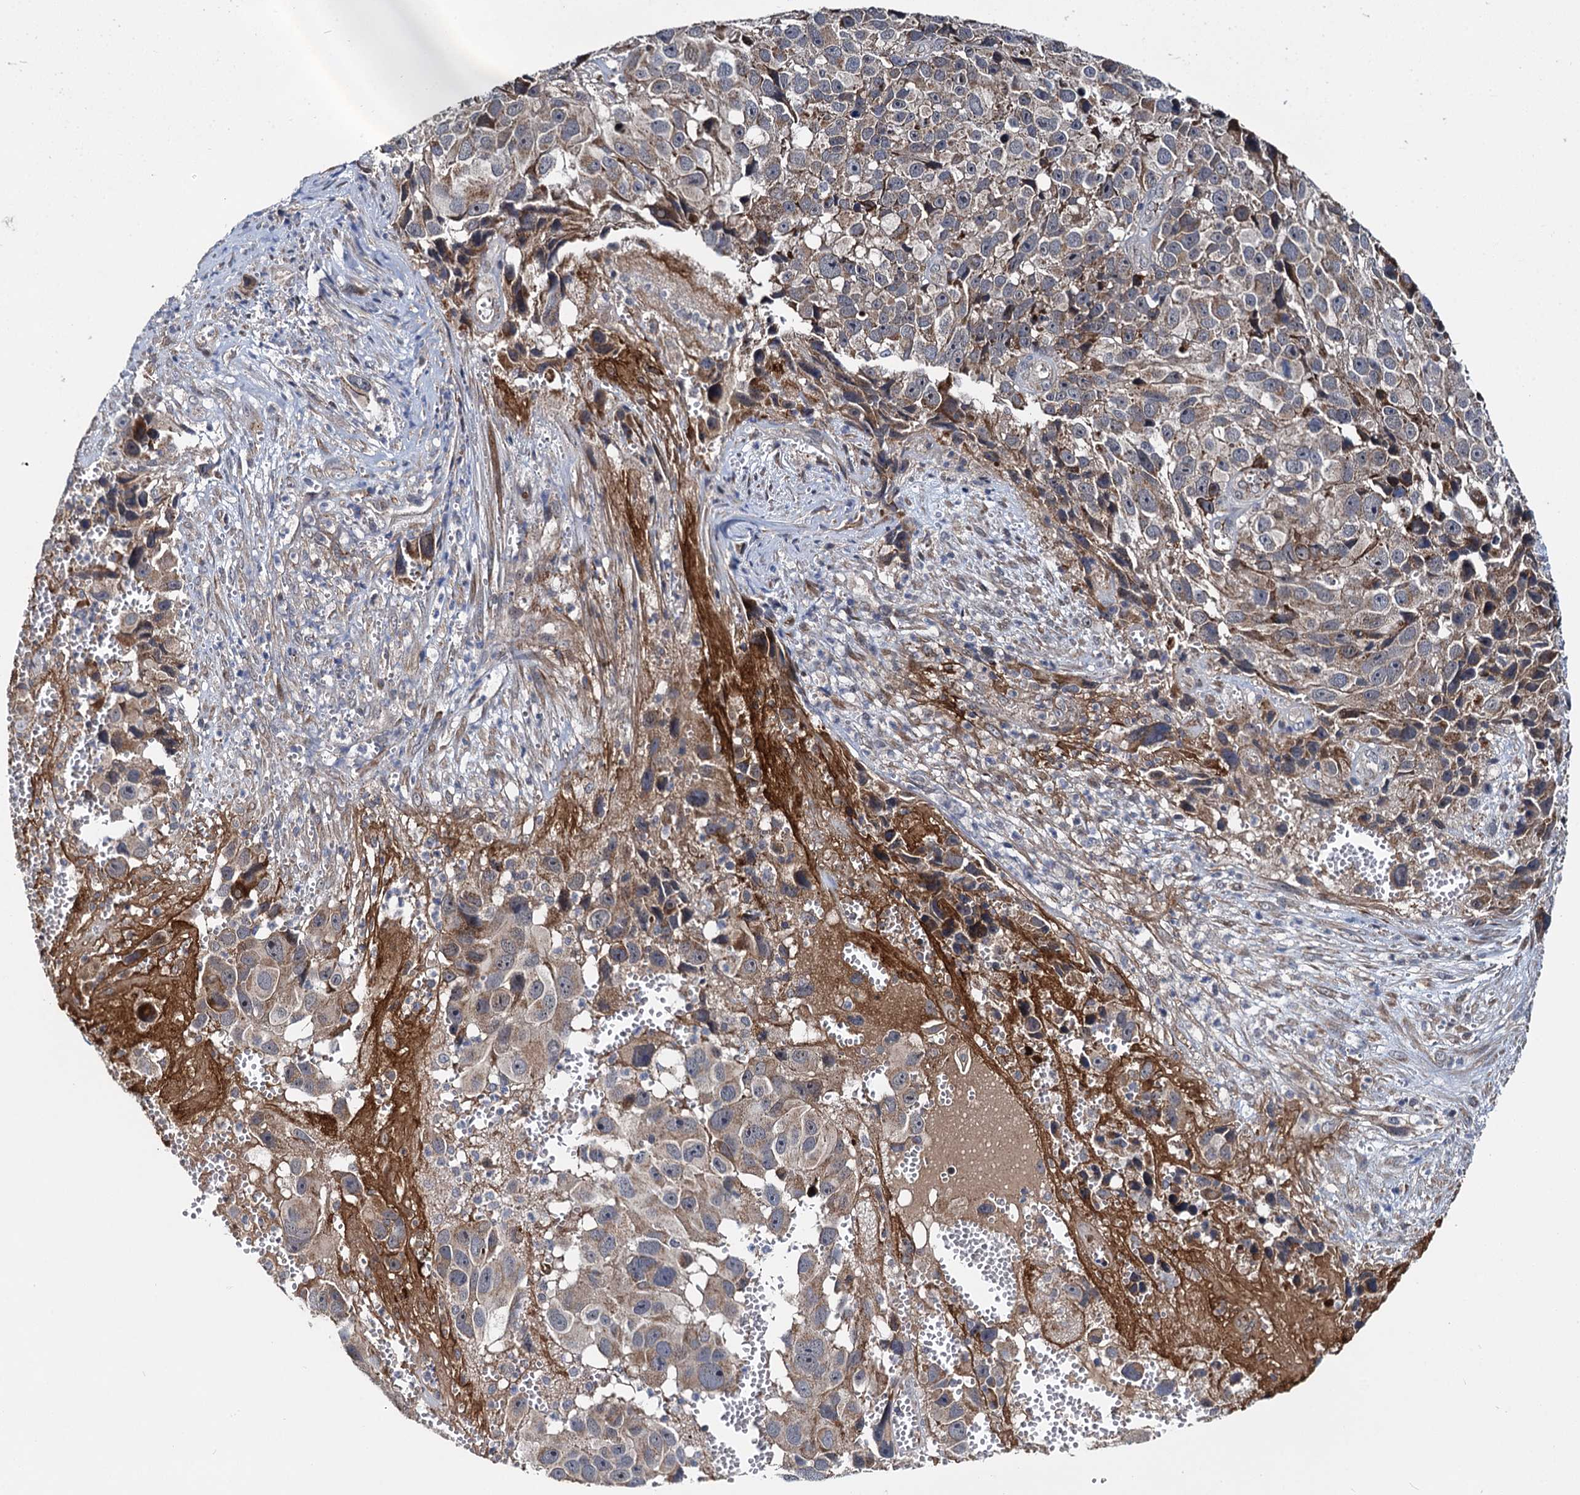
{"staining": {"intensity": "weak", "quantity": "25%-75%", "location": "cytoplasmic/membranous"}, "tissue": "melanoma", "cell_type": "Tumor cells", "image_type": "cancer", "snomed": [{"axis": "morphology", "description": "Malignant melanoma, NOS"}, {"axis": "topography", "description": "Skin"}], "caption": "IHC (DAB (3,3'-diaminobenzidine)) staining of melanoma shows weak cytoplasmic/membranous protein staining in about 25%-75% of tumor cells.", "gene": "SPRYD3", "patient": {"sex": "male", "age": 84}}